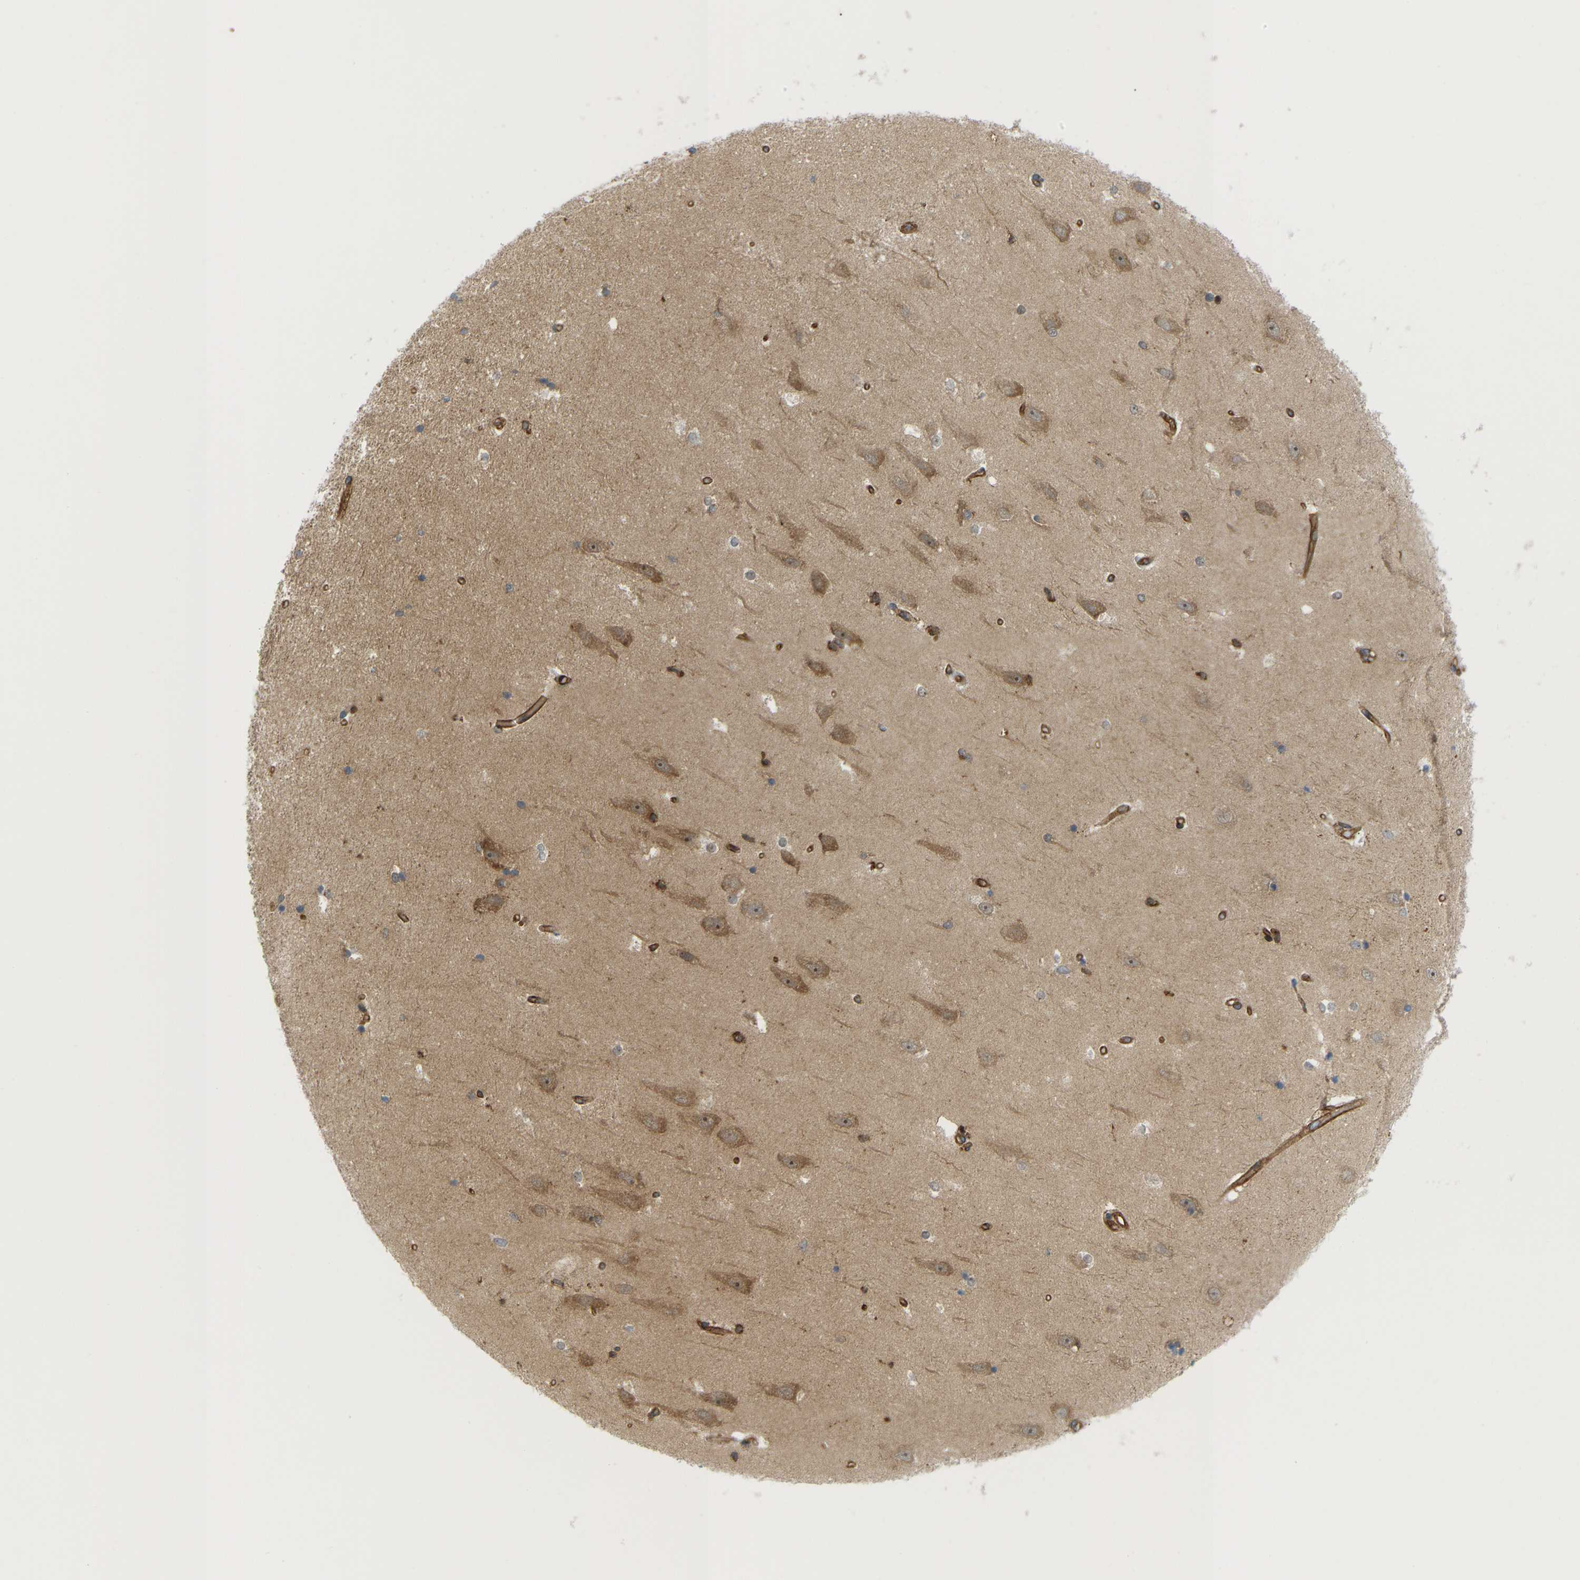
{"staining": {"intensity": "weak", "quantity": "<25%", "location": "cytoplasmic/membranous"}, "tissue": "hippocampus", "cell_type": "Glial cells", "image_type": "normal", "snomed": [{"axis": "morphology", "description": "Normal tissue, NOS"}, {"axis": "topography", "description": "Hippocampus"}], "caption": "The immunohistochemistry (IHC) histopathology image has no significant staining in glial cells of hippocampus. (Stains: DAB (3,3'-diaminobenzidine) immunohistochemistry (IHC) with hematoxylin counter stain, Microscopy: brightfield microscopy at high magnification).", "gene": "PICALM", "patient": {"sex": "male", "age": 45}}